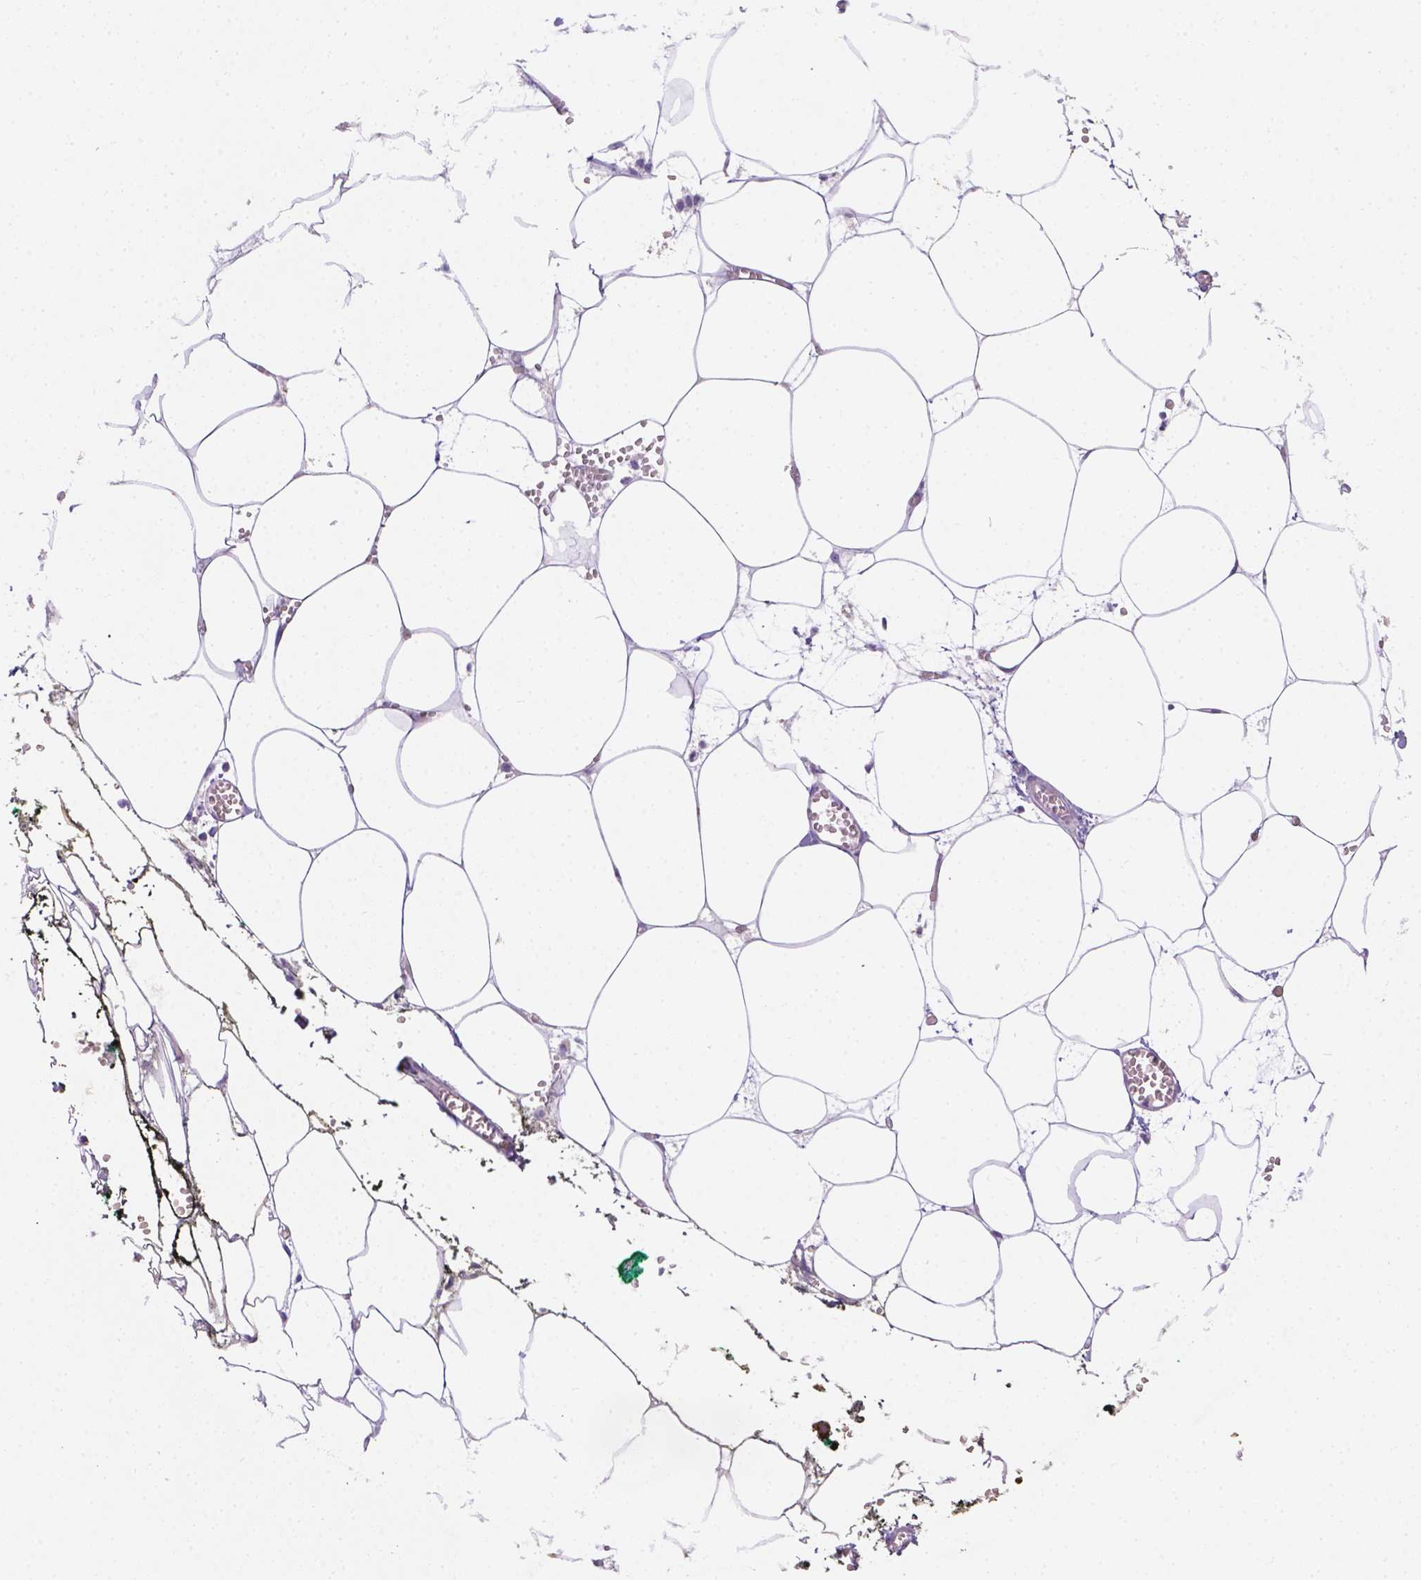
{"staining": {"intensity": "negative", "quantity": "none", "location": "none"}, "tissue": "adipose tissue", "cell_type": "Adipocytes", "image_type": "normal", "snomed": [{"axis": "morphology", "description": "Normal tissue, NOS"}, {"axis": "topography", "description": "Adipose tissue"}, {"axis": "topography", "description": "Pancreas"}, {"axis": "topography", "description": "Peripheral nerve tissue"}], "caption": "Adipocytes show no significant protein expression in benign adipose tissue. Nuclei are stained in blue.", "gene": "DMWD", "patient": {"sex": "female", "age": 58}}